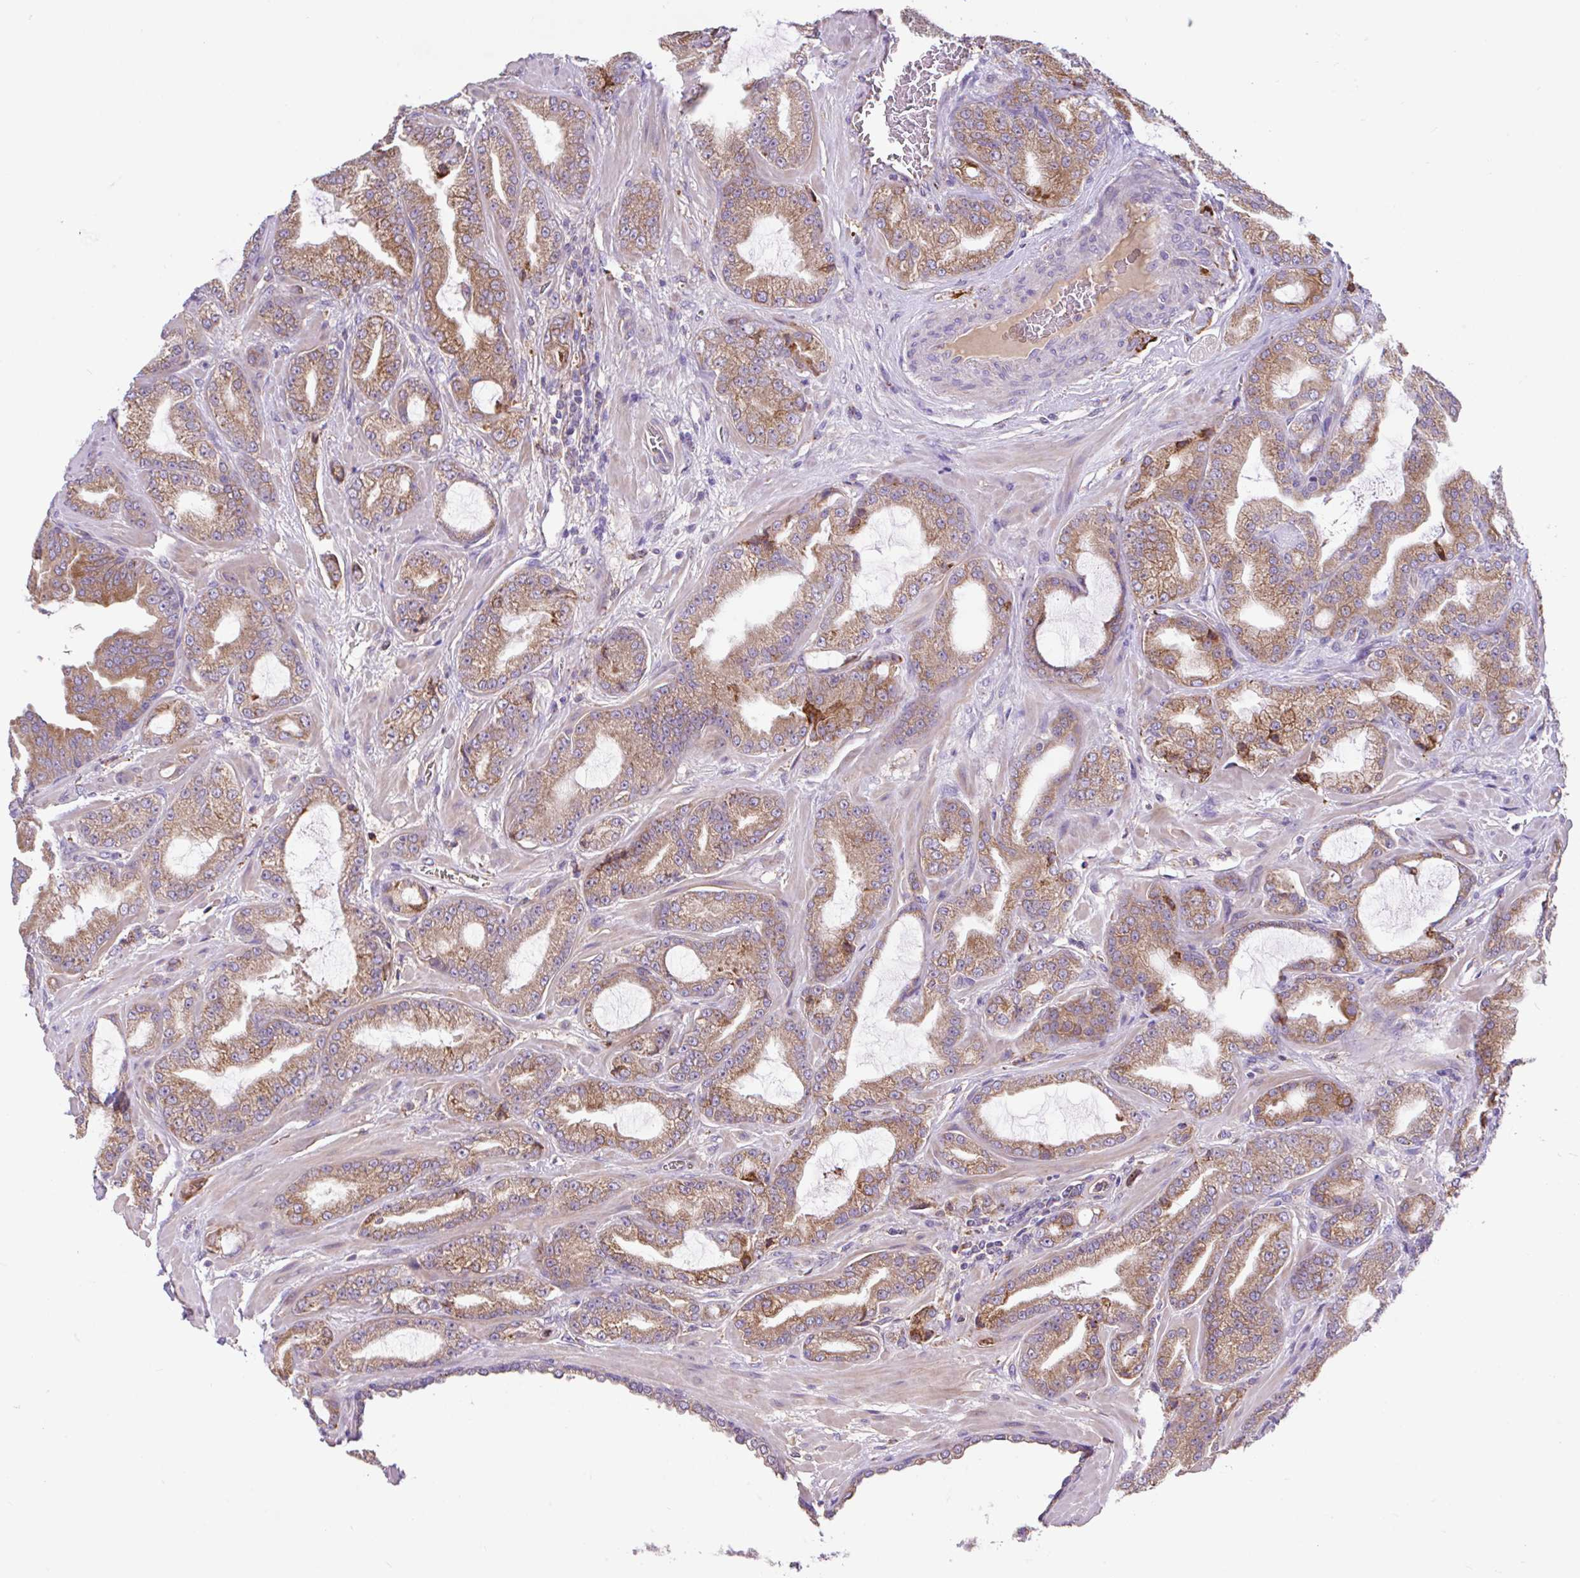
{"staining": {"intensity": "moderate", "quantity": ">75%", "location": "cytoplasmic/membranous"}, "tissue": "prostate cancer", "cell_type": "Tumor cells", "image_type": "cancer", "snomed": [{"axis": "morphology", "description": "Adenocarcinoma, High grade"}, {"axis": "topography", "description": "Prostate"}], "caption": "Immunohistochemical staining of adenocarcinoma (high-grade) (prostate) shows moderate cytoplasmic/membranous protein positivity in about >75% of tumor cells.", "gene": "RALBP1", "patient": {"sex": "male", "age": 68}}